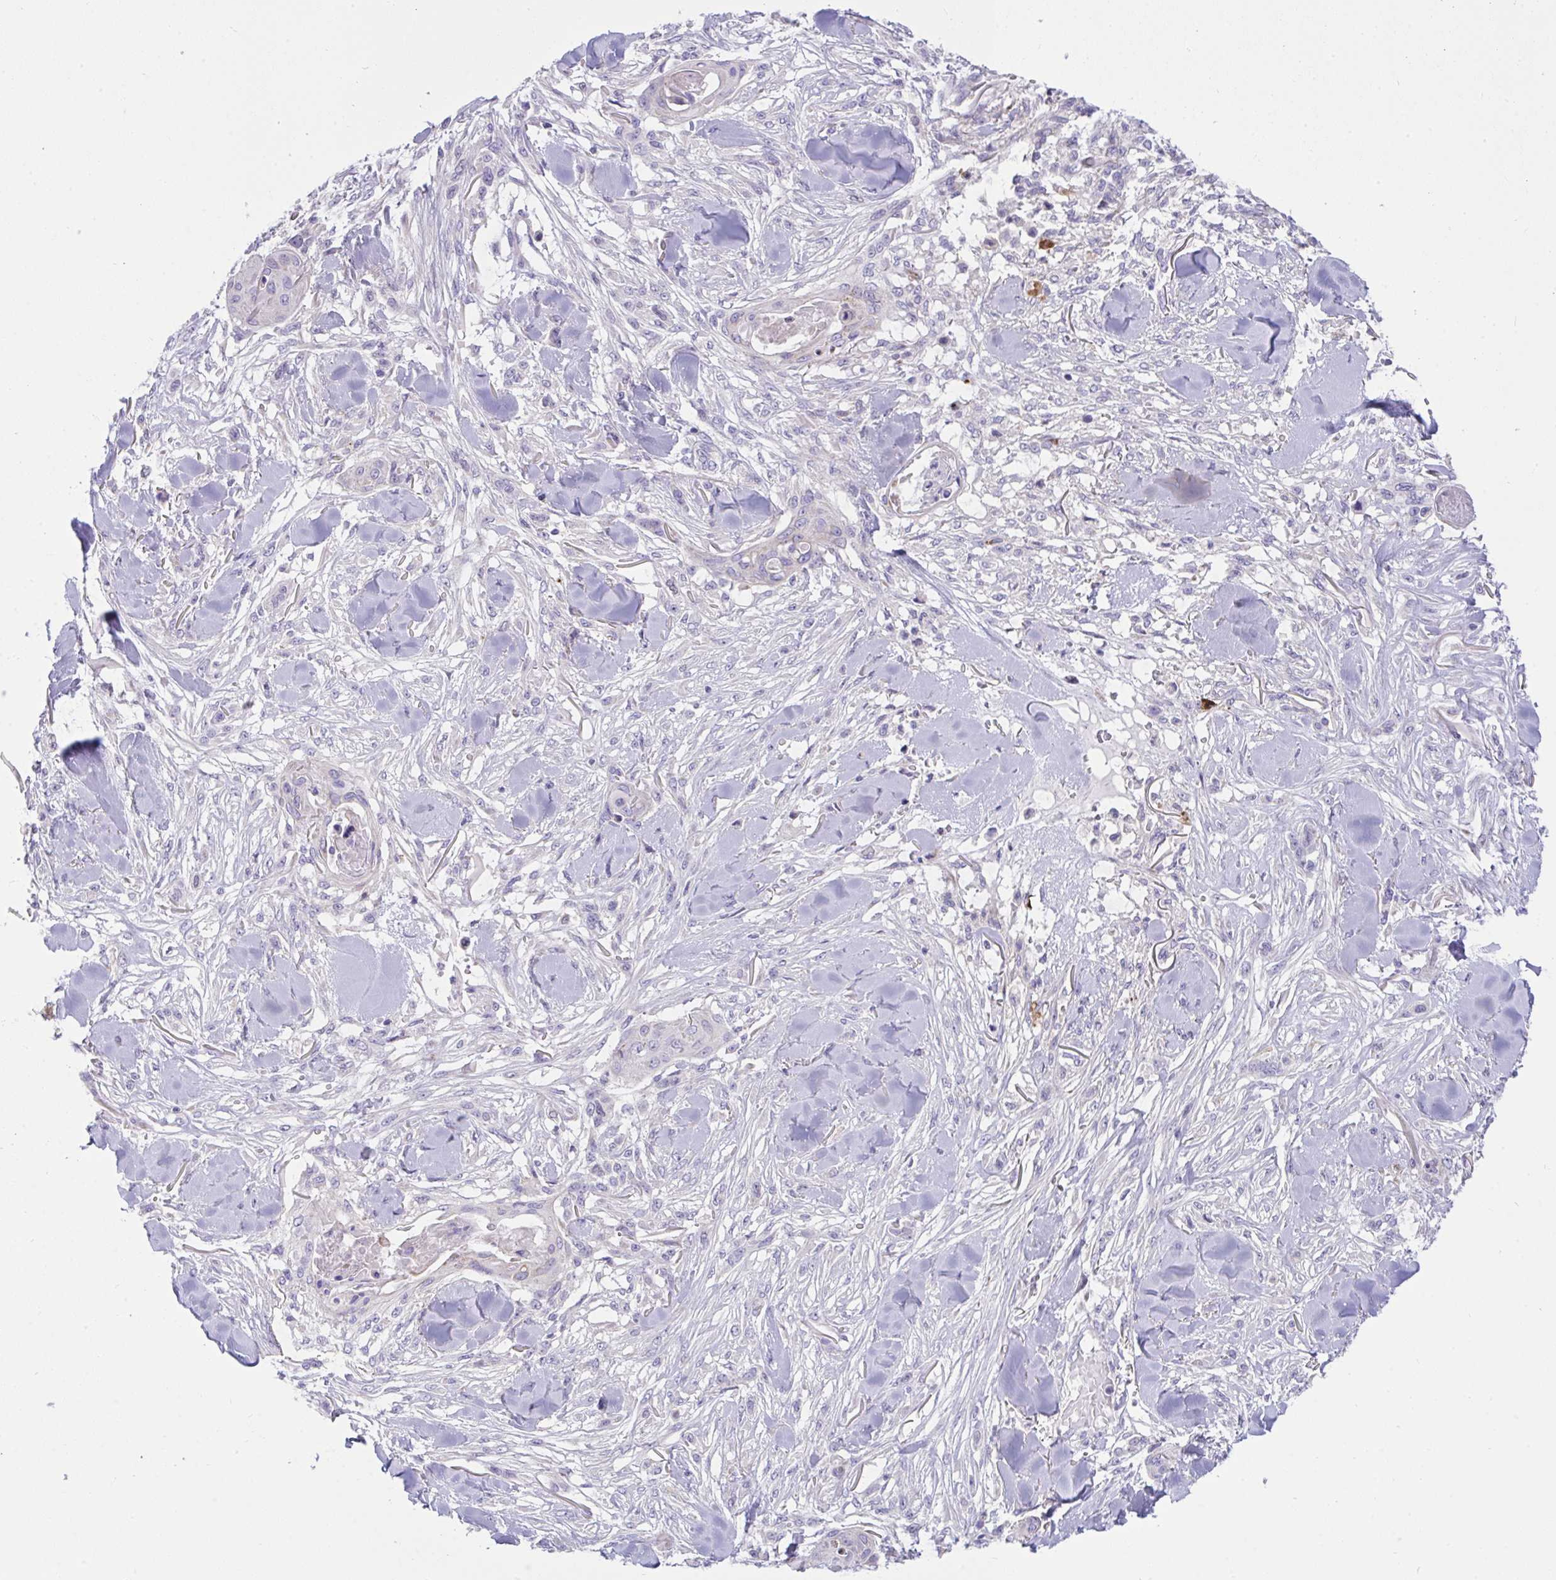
{"staining": {"intensity": "negative", "quantity": "none", "location": "none"}, "tissue": "skin cancer", "cell_type": "Tumor cells", "image_type": "cancer", "snomed": [{"axis": "morphology", "description": "Squamous cell carcinoma, NOS"}, {"axis": "topography", "description": "Skin"}], "caption": "DAB (3,3'-diaminobenzidine) immunohistochemical staining of human skin cancer reveals no significant positivity in tumor cells.", "gene": "DTX3", "patient": {"sex": "female", "age": 59}}